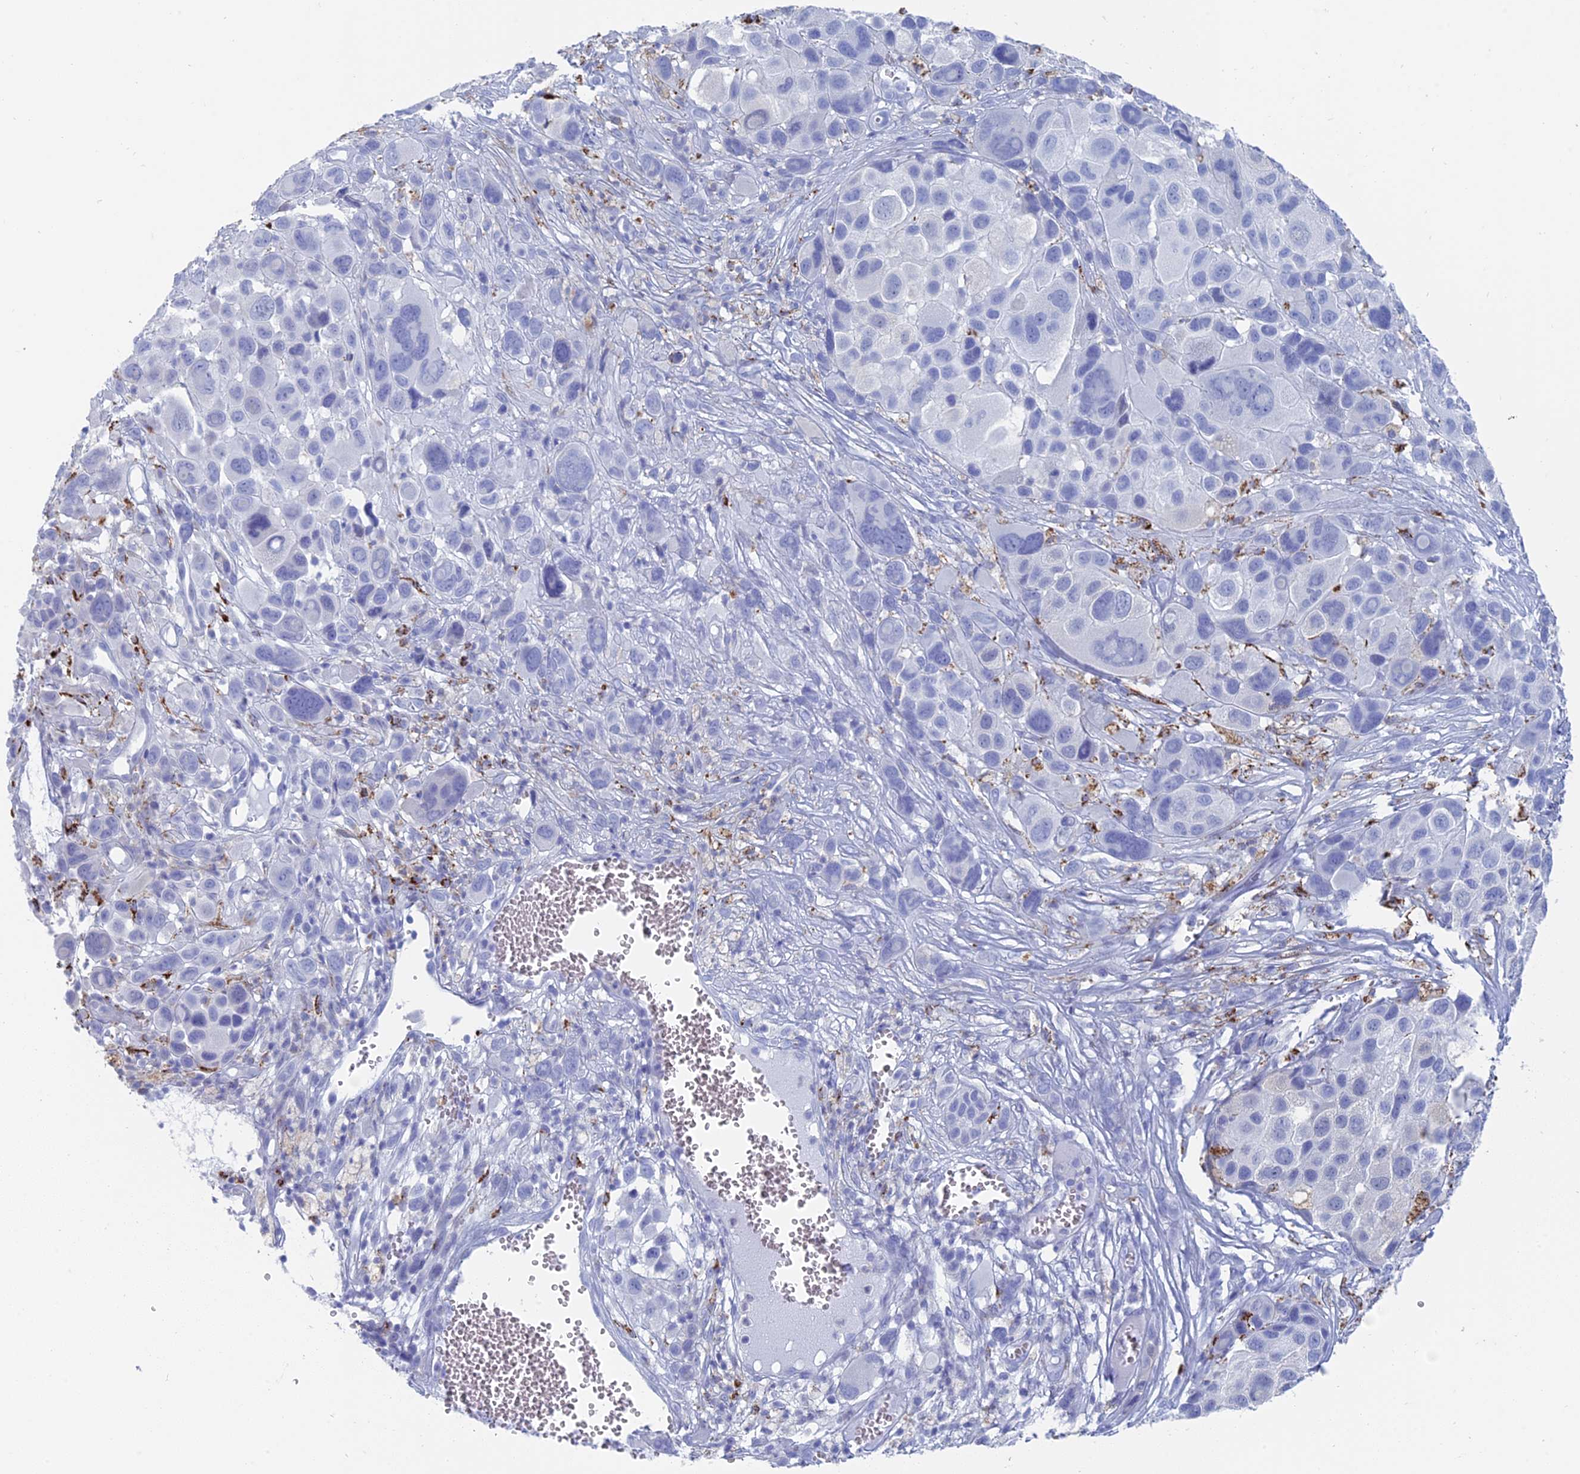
{"staining": {"intensity": "negative", "quantity": "none", "location": "none"}, "tissue": "melanoma", "cell_type": "Tumor cells", "image_type": "cancer", "snomed": [{"axis": "morphology", "description": "Malignant melanoma, NOS"}, {"axis": "topography", "description": "Skin of trunk"}], "caption": "Melanoma was stained to show a protein in brown. There is no significant expression in tumor cells. The staining was performed using DAB to visualize the protein expression in brown, while the nuclei were stained in blue with hematoxylin (Magnification: 20x).", "gene": "ALMS1", "patient": {"sex": "male", "age": 71}}